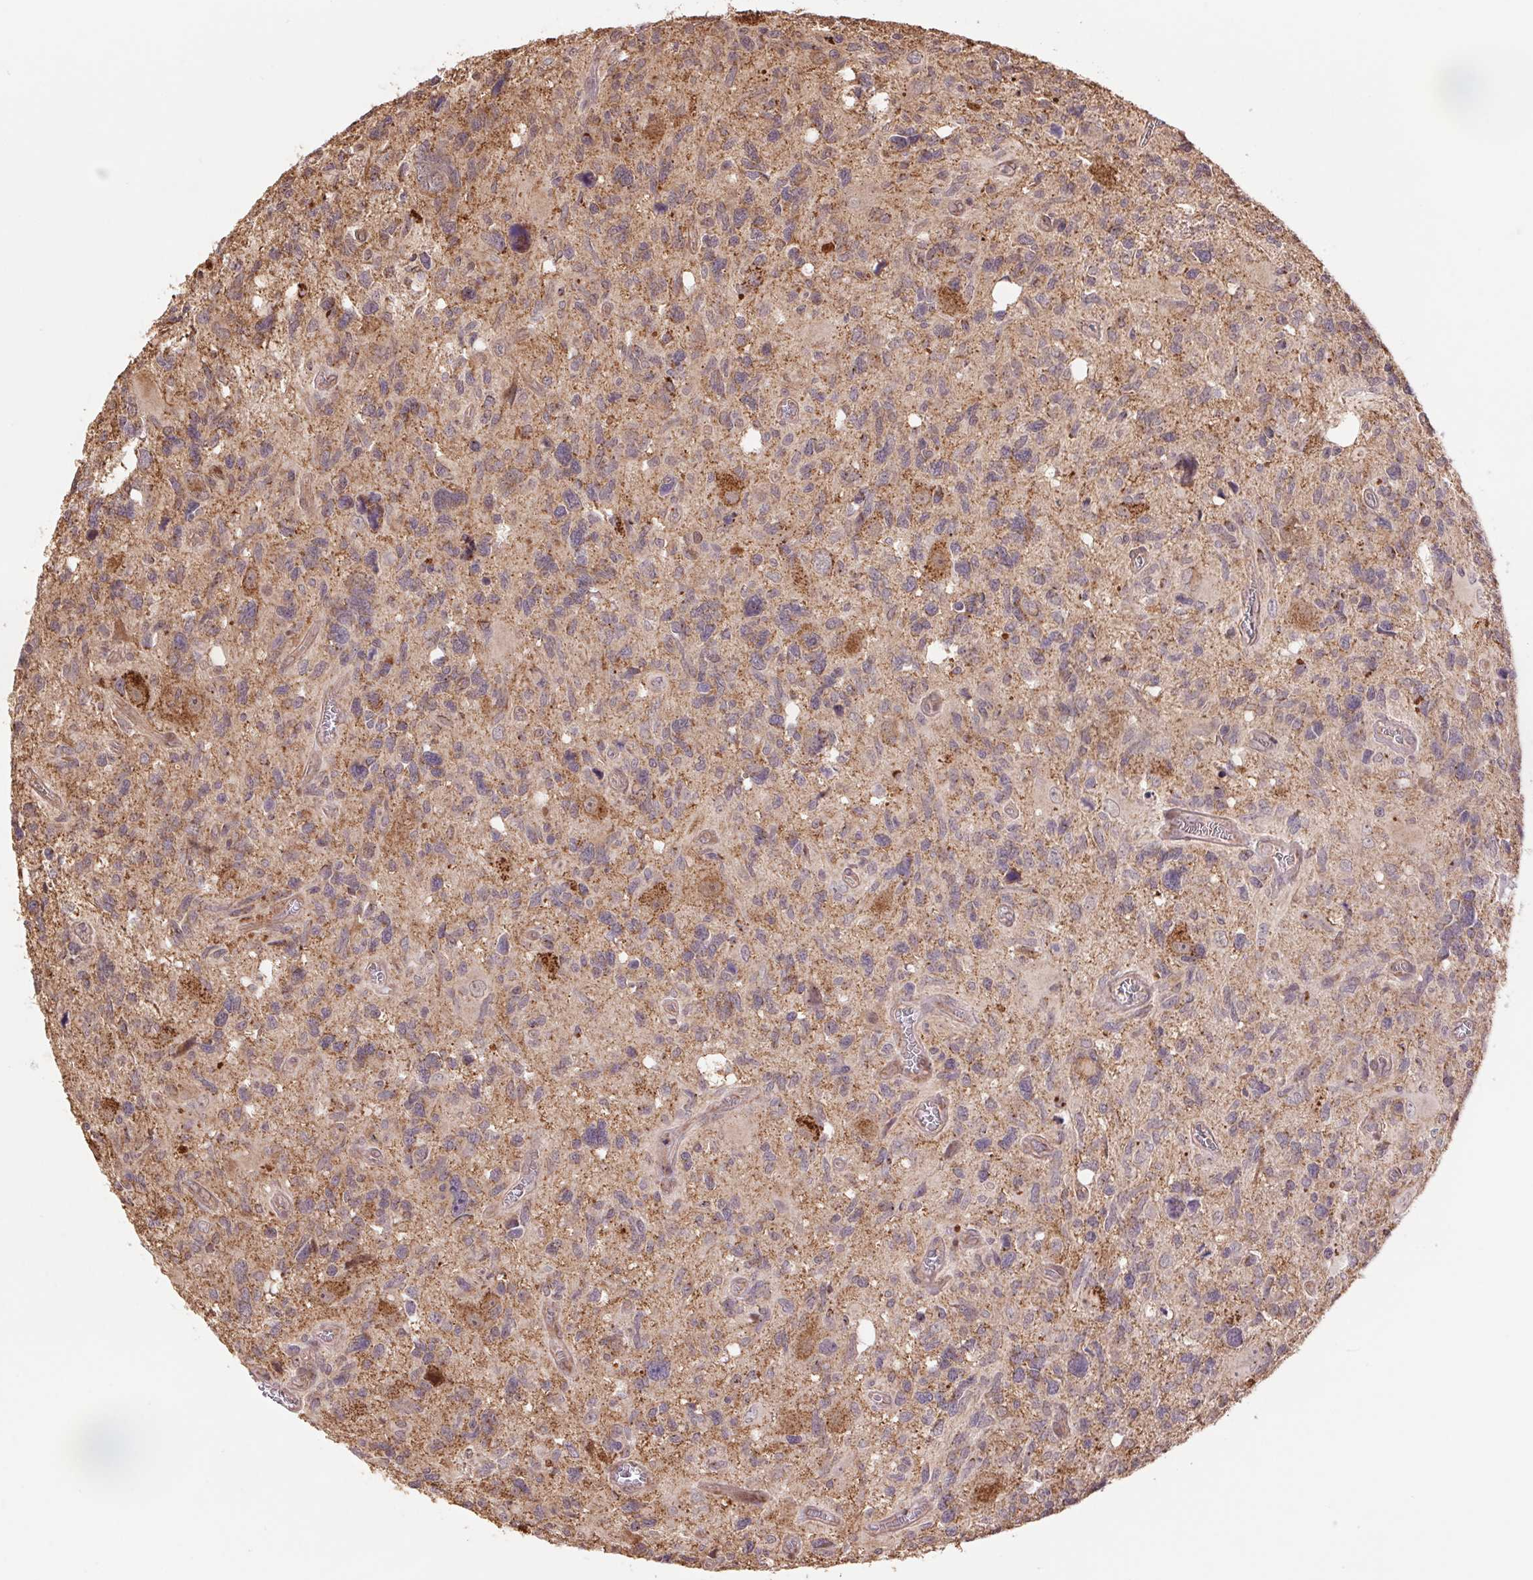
{"staining": {"intensity": "moderate", "quantity": "25%-75%", "location": "cytoplasmic/membranous,nuclear"}, "tissue": "glioma", "cell_type": "Tumor cells", "image_type": "cancer", "snomed": [{"axis": "morphology", "description": "Glioma, malignant, High grade"}, {"axis": "topography", "description": "Brain"}], "caption": "DAB (3,3'-diaminobenzidine) immunohistochemical staining of glioma reveals moderate cytoplasmic/membranous and nuclear protein positivity in approximately 25%-75% of tumor cells.", "gene": "PDHA1", "patient": {"sex": "male", "age": 49}}